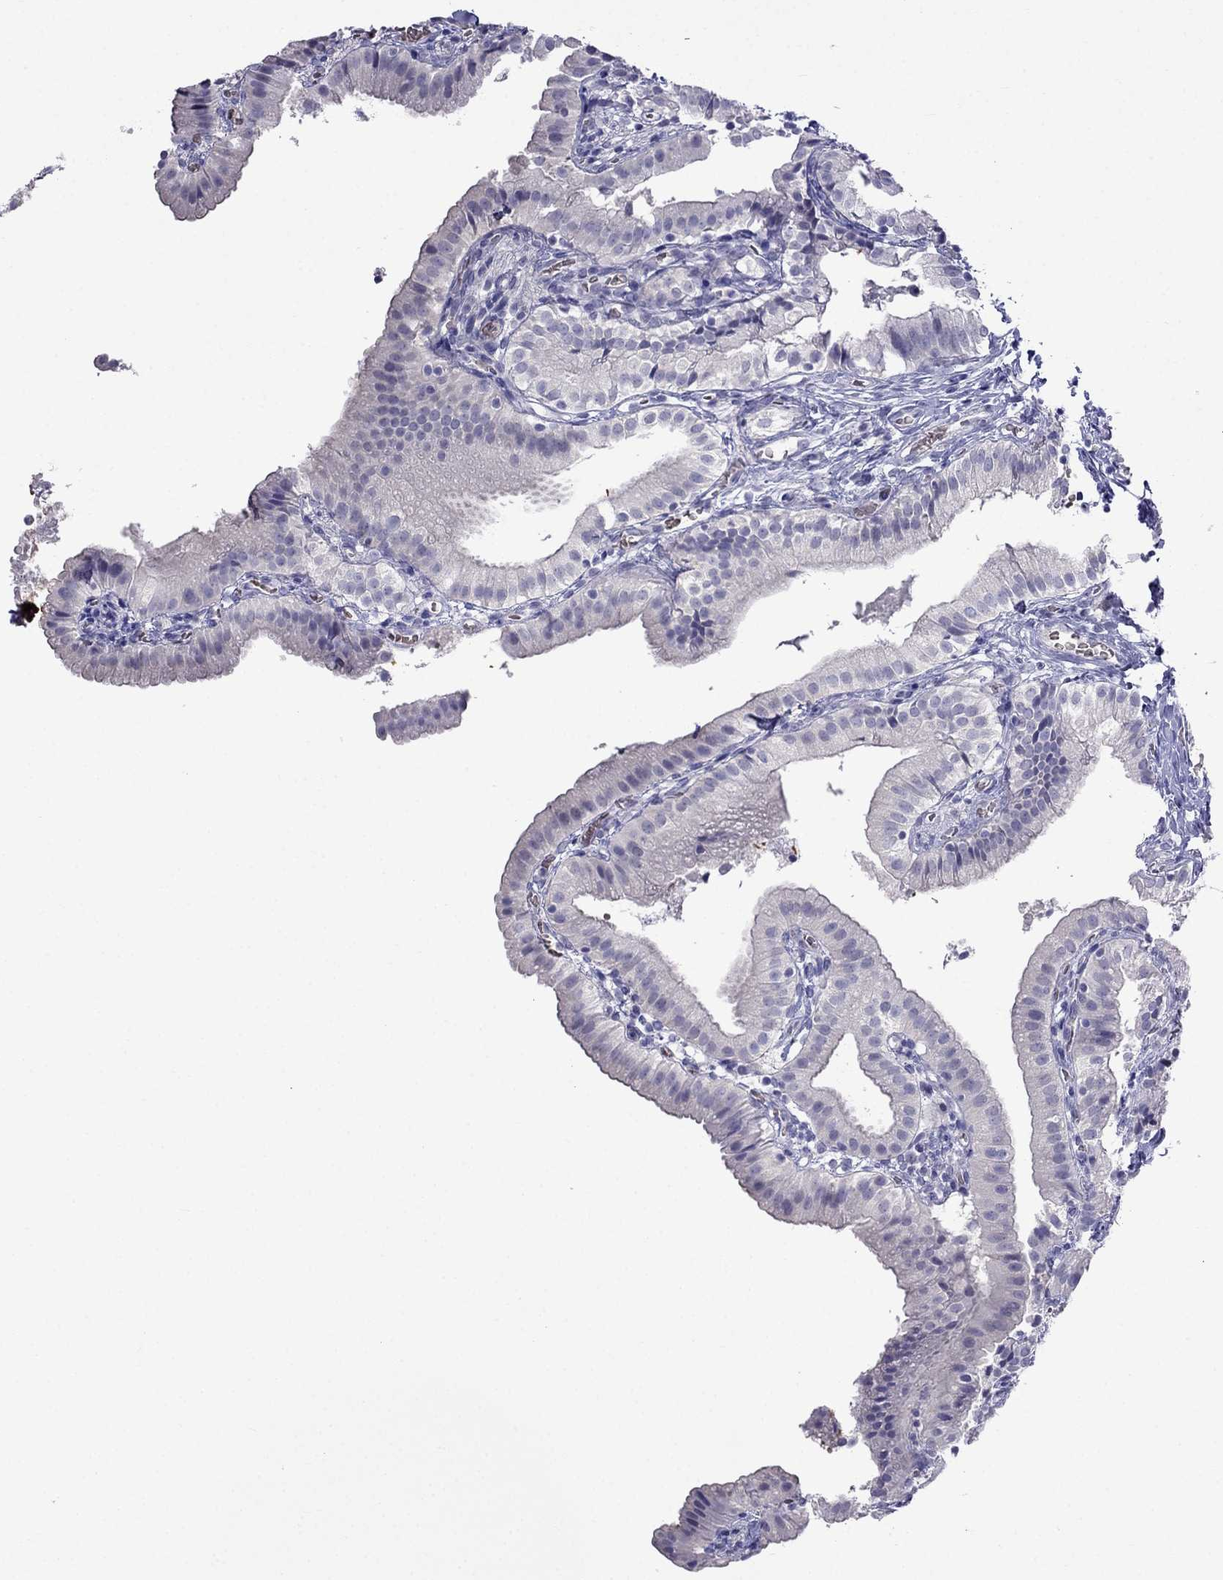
{"staining": {"intensity": "negative", "quantity": "none", "location": "none"}, "tissue": "gallbladder", "cell_type": "Glandular cells", "image_type": "normal", "snomed": [{"axis": "morphology", "description": "Normal tissue, NOS"}, {"axis": "topography", "description": "Gallbladder"}], "caption": "Glandular cells show no significant expression in normal gallbladder. (DAB IHC, high magnification).", "gene": "MGP", "patient": {"sex": "female", "age": 47}}